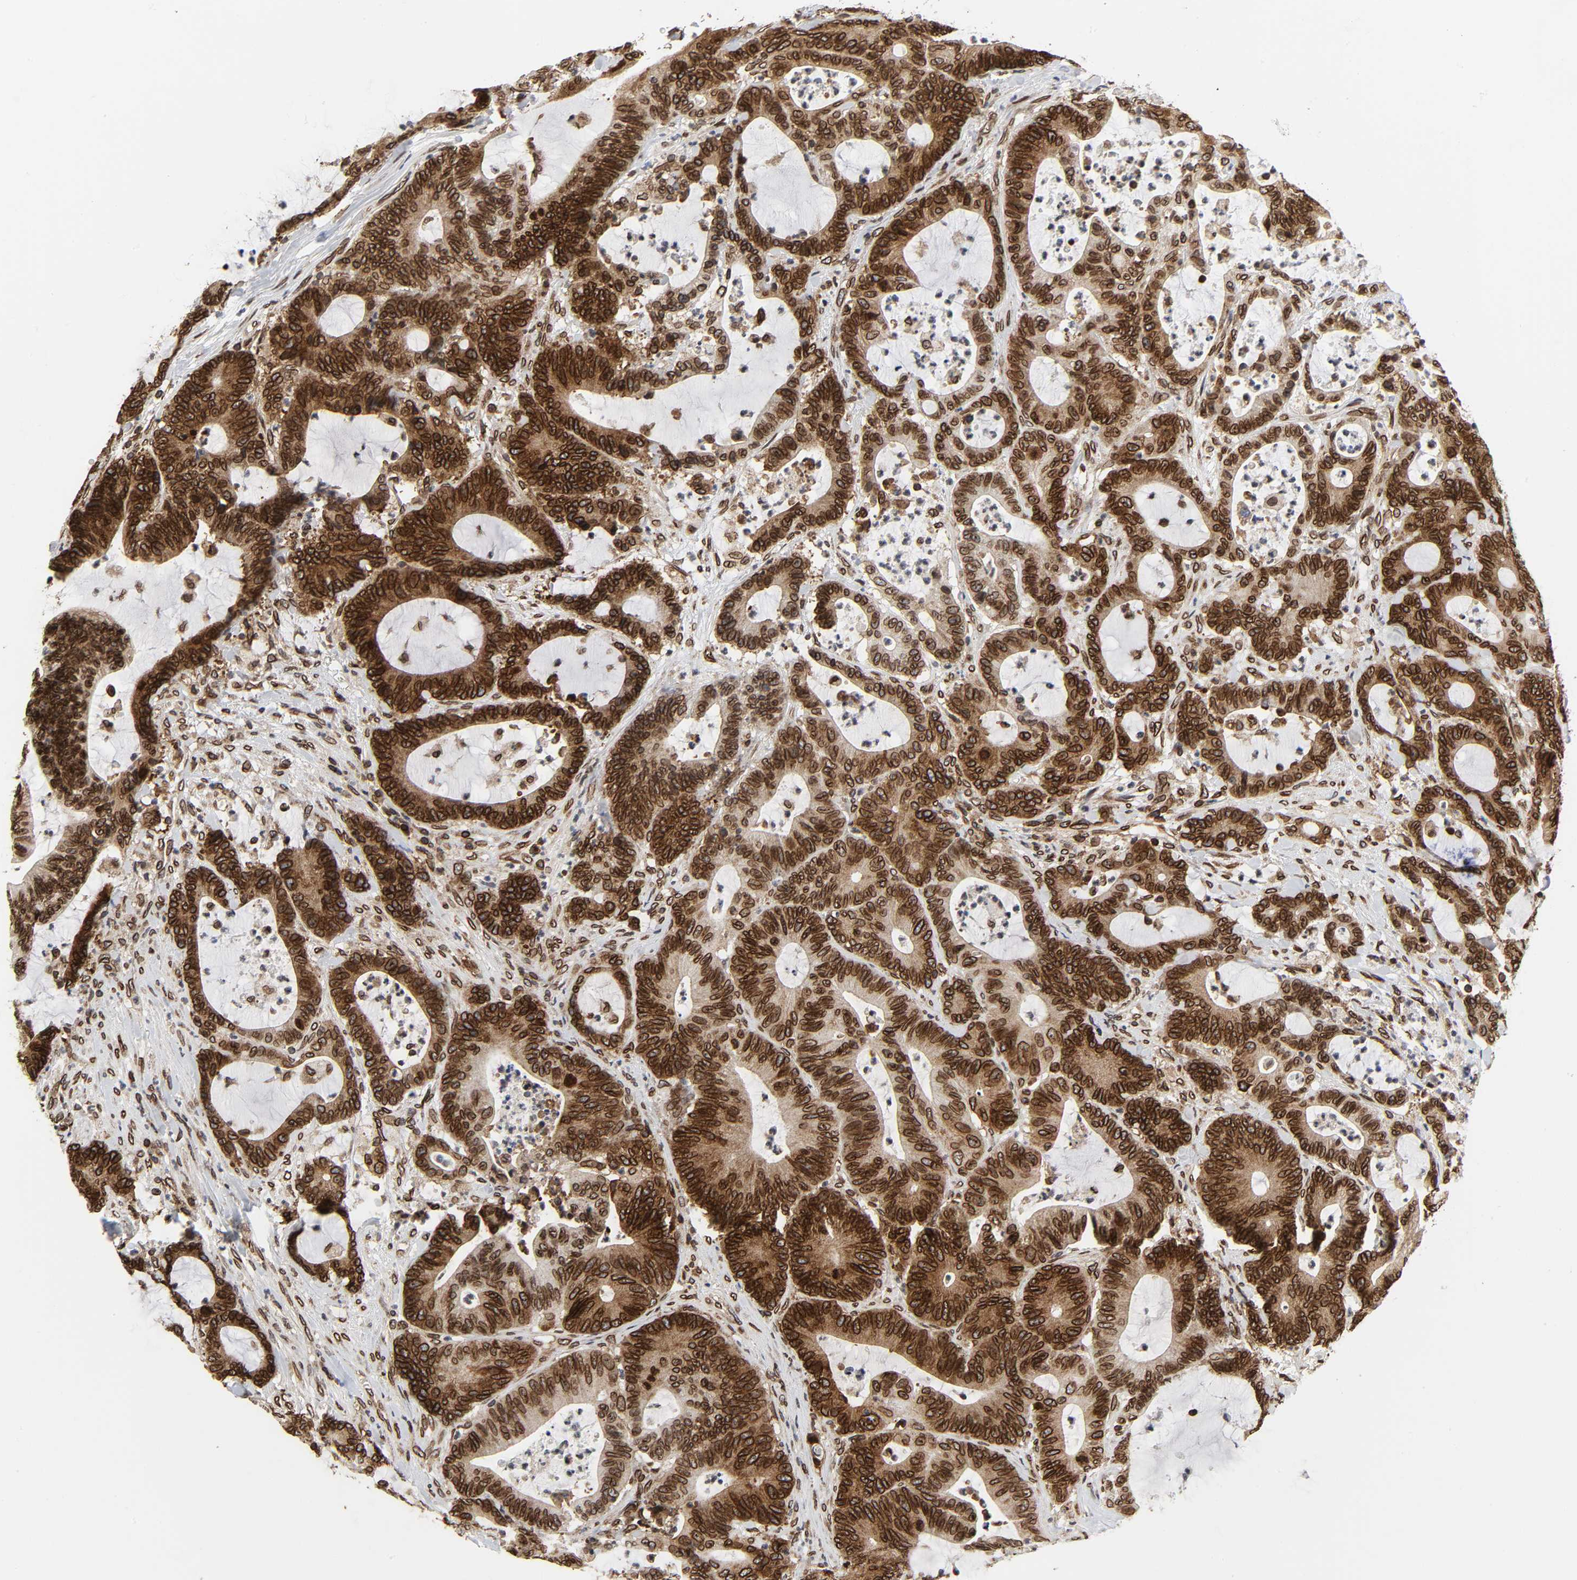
{"staining": {"intensity": "strong", "quantity": ">75%", "location": "cytoplasmic/membranous,nuclear"}, "tissue": "colorectal cancer", "cell_type": "Tumor cells", "image_type": "cancer", "snomed": [{"axis": "morphology", "description": "Adenocarcinoma, NOS"}, {"axis": "topography", "description": "Colon"}], "caption": "DAB immunohistochemical staining of human colorectal cancer demonstrates strong cytoplasmic/membranous and nuclear protein positivity in approximately >75% of tumor cells.", "gene": "RANGAP1", "patient": {"sex": "female", "age": 84}}